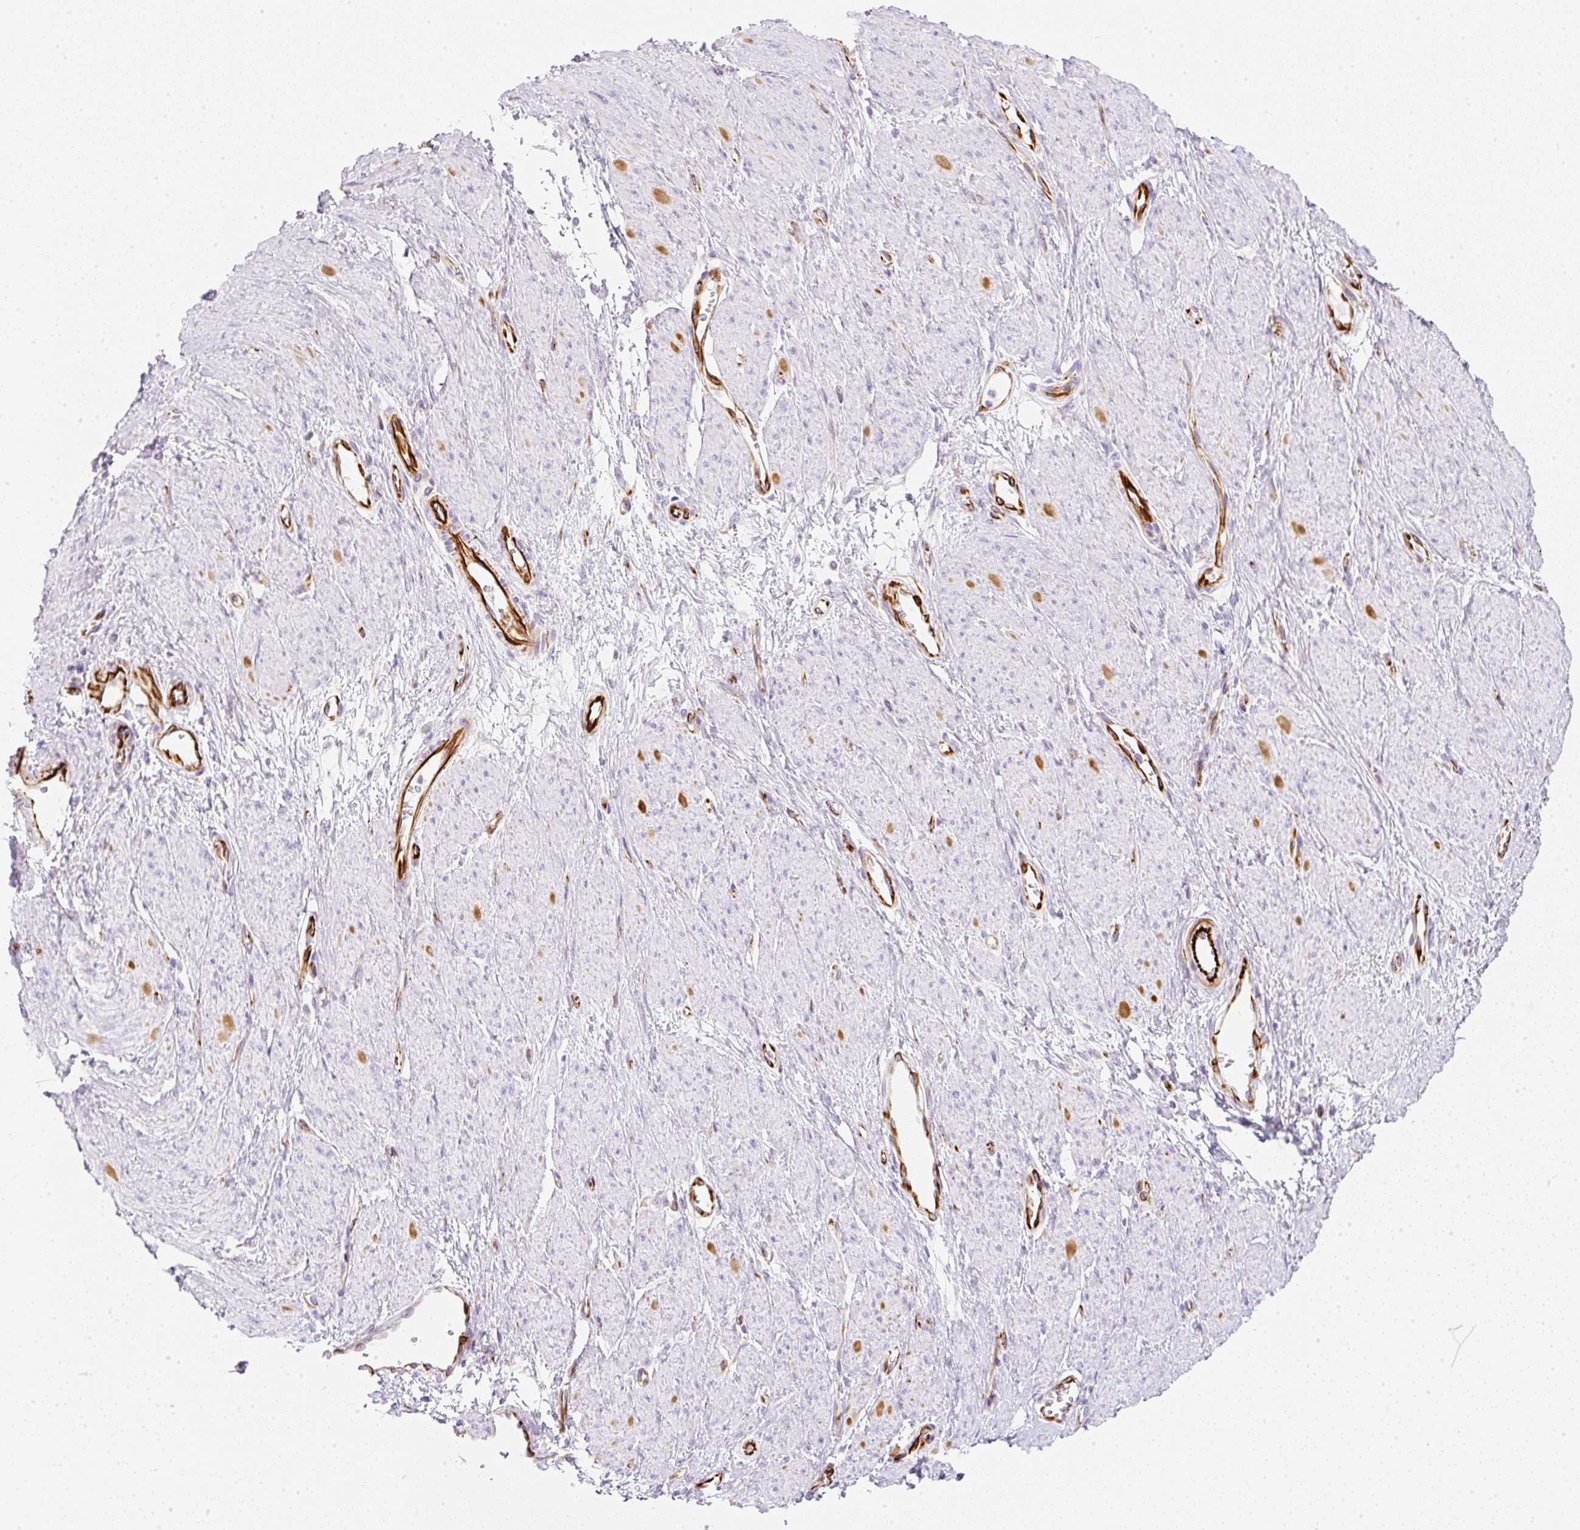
{"staining": {"intensity": "negative", "quantity": "none", "location": "none"}, "tissue": "smooth muscle", "cell_type": "Smooth muscle cells", "image_type": "normal", "snomed": [{"axis": "morphology", "description": "Normal tissue, NOS"}, {"axis": "topography", "description": "Smooth muscle"}, {"axis": "topography", "description": "Uterus"}], "caption": "The image reveals no significant staining in smooth muscle cells of smooth muscle.", "gene": "ZNF689", "patient": {"sex": "female", "age": 39}}